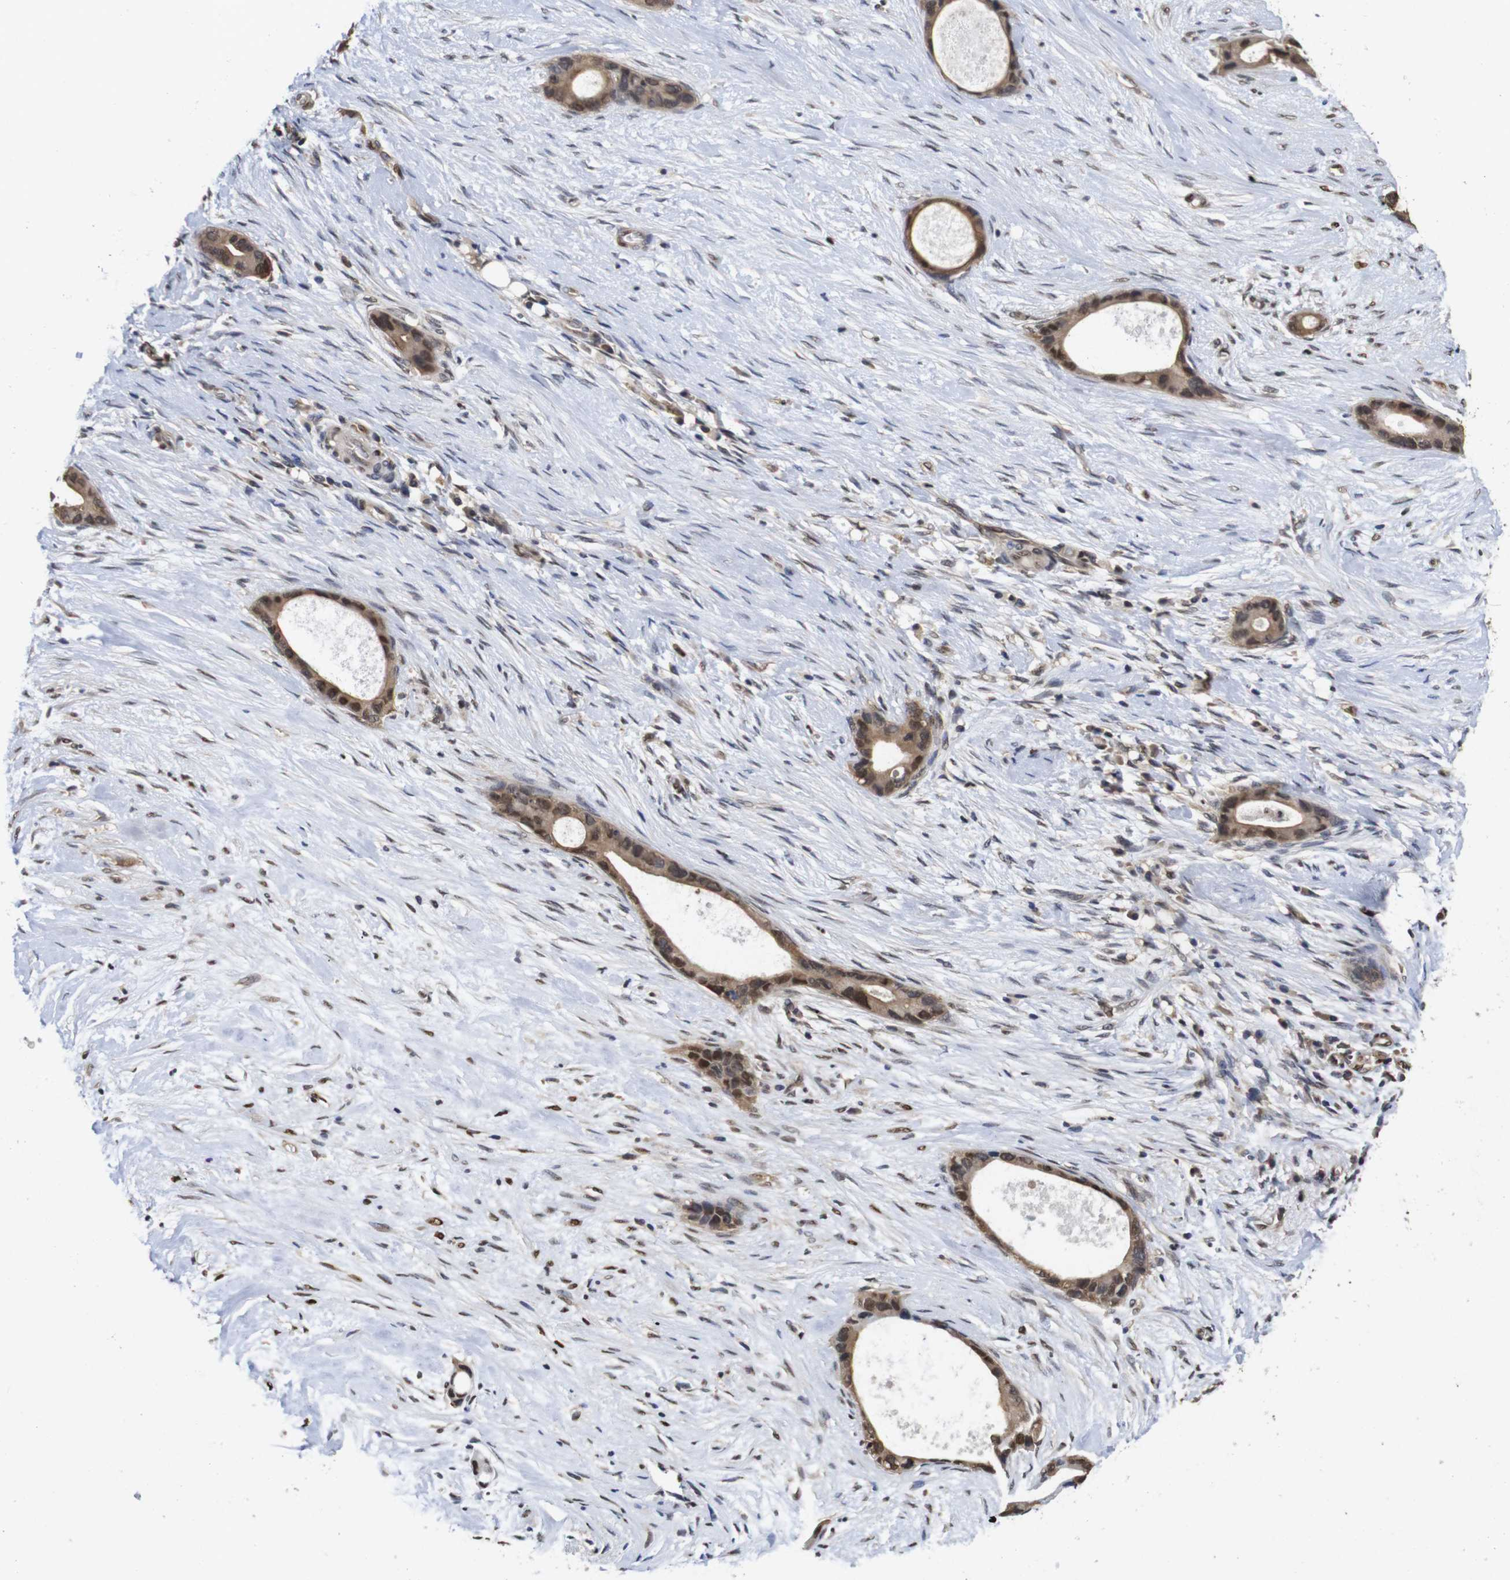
{"staining": {"intensity": "moderate", "quantity": ">75%", "location": "cytoplasmic/membranous,nuclear"}, "tissue": "liver cancer", "cell_type": "Tumor cells", "image_type": "cancer", "snomed": [{"axis": "morphology", "description": "Cholangiocarcinoma"}, {"axis": "topography", "description": "Liver"}], "caption": "The image shows immunohistochemical staining of cholangiocarcinoma (liver). There is moderate cytoplasmic/membranous and nuclear positivity is identified in approximately >75% of tumor cells.", "gene": "SUMO3", "patient": {"sex": "female", "age": 55}}